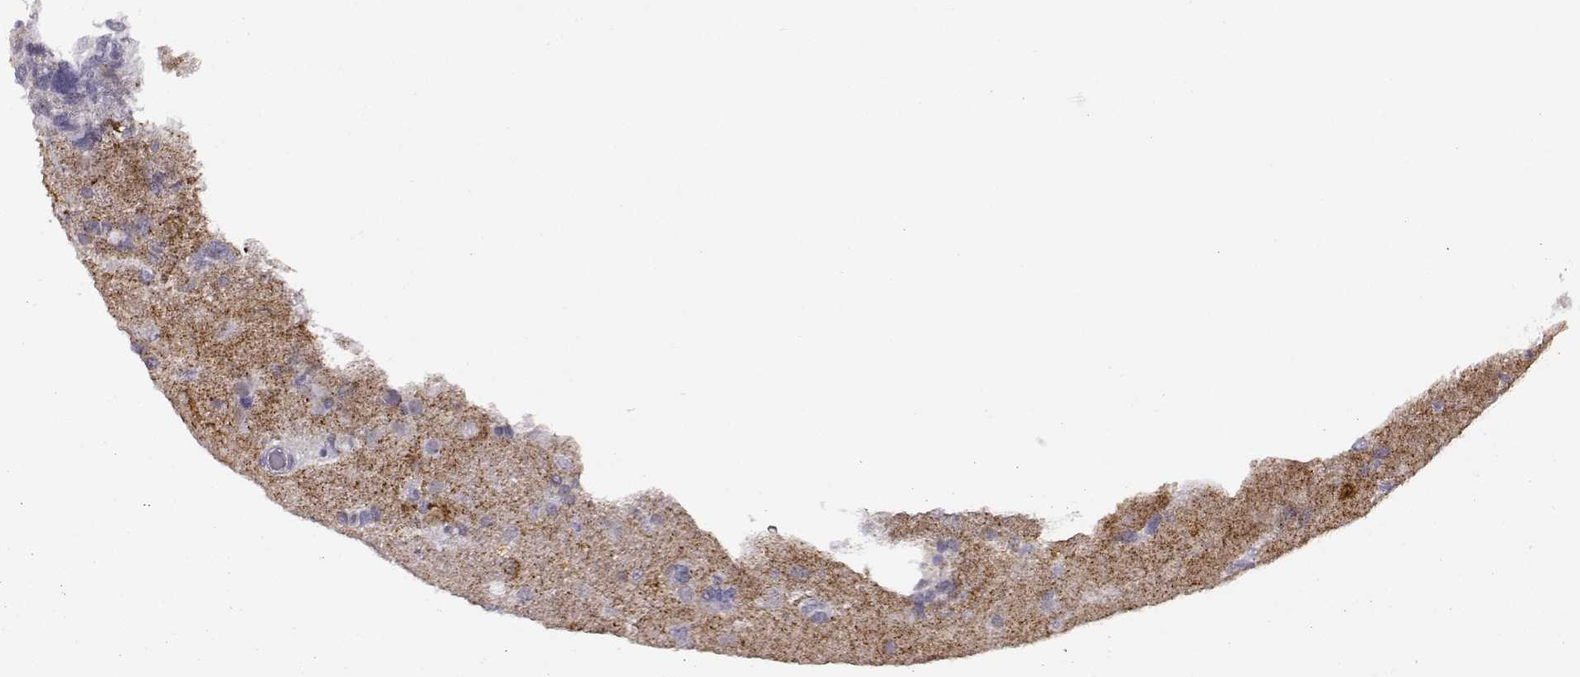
{"staining": {"intensity": "negative", "quantity": "none", "location": "none"}, "tissue": "glioma", "cell_type": "Tumor cells", "image_type": "cancer", "snomed": [{"axis": "morphology", "description": "Glioma, malignant, High grade"}, {"axis": "topography", "description": "Brain"}], "caption": "This is a photomicrograph of immunohistochemistry staining of glioma, which shows no staining in tumor cells.", "gene": "VGF", "patient": {"sex": "female", "age": 71}}